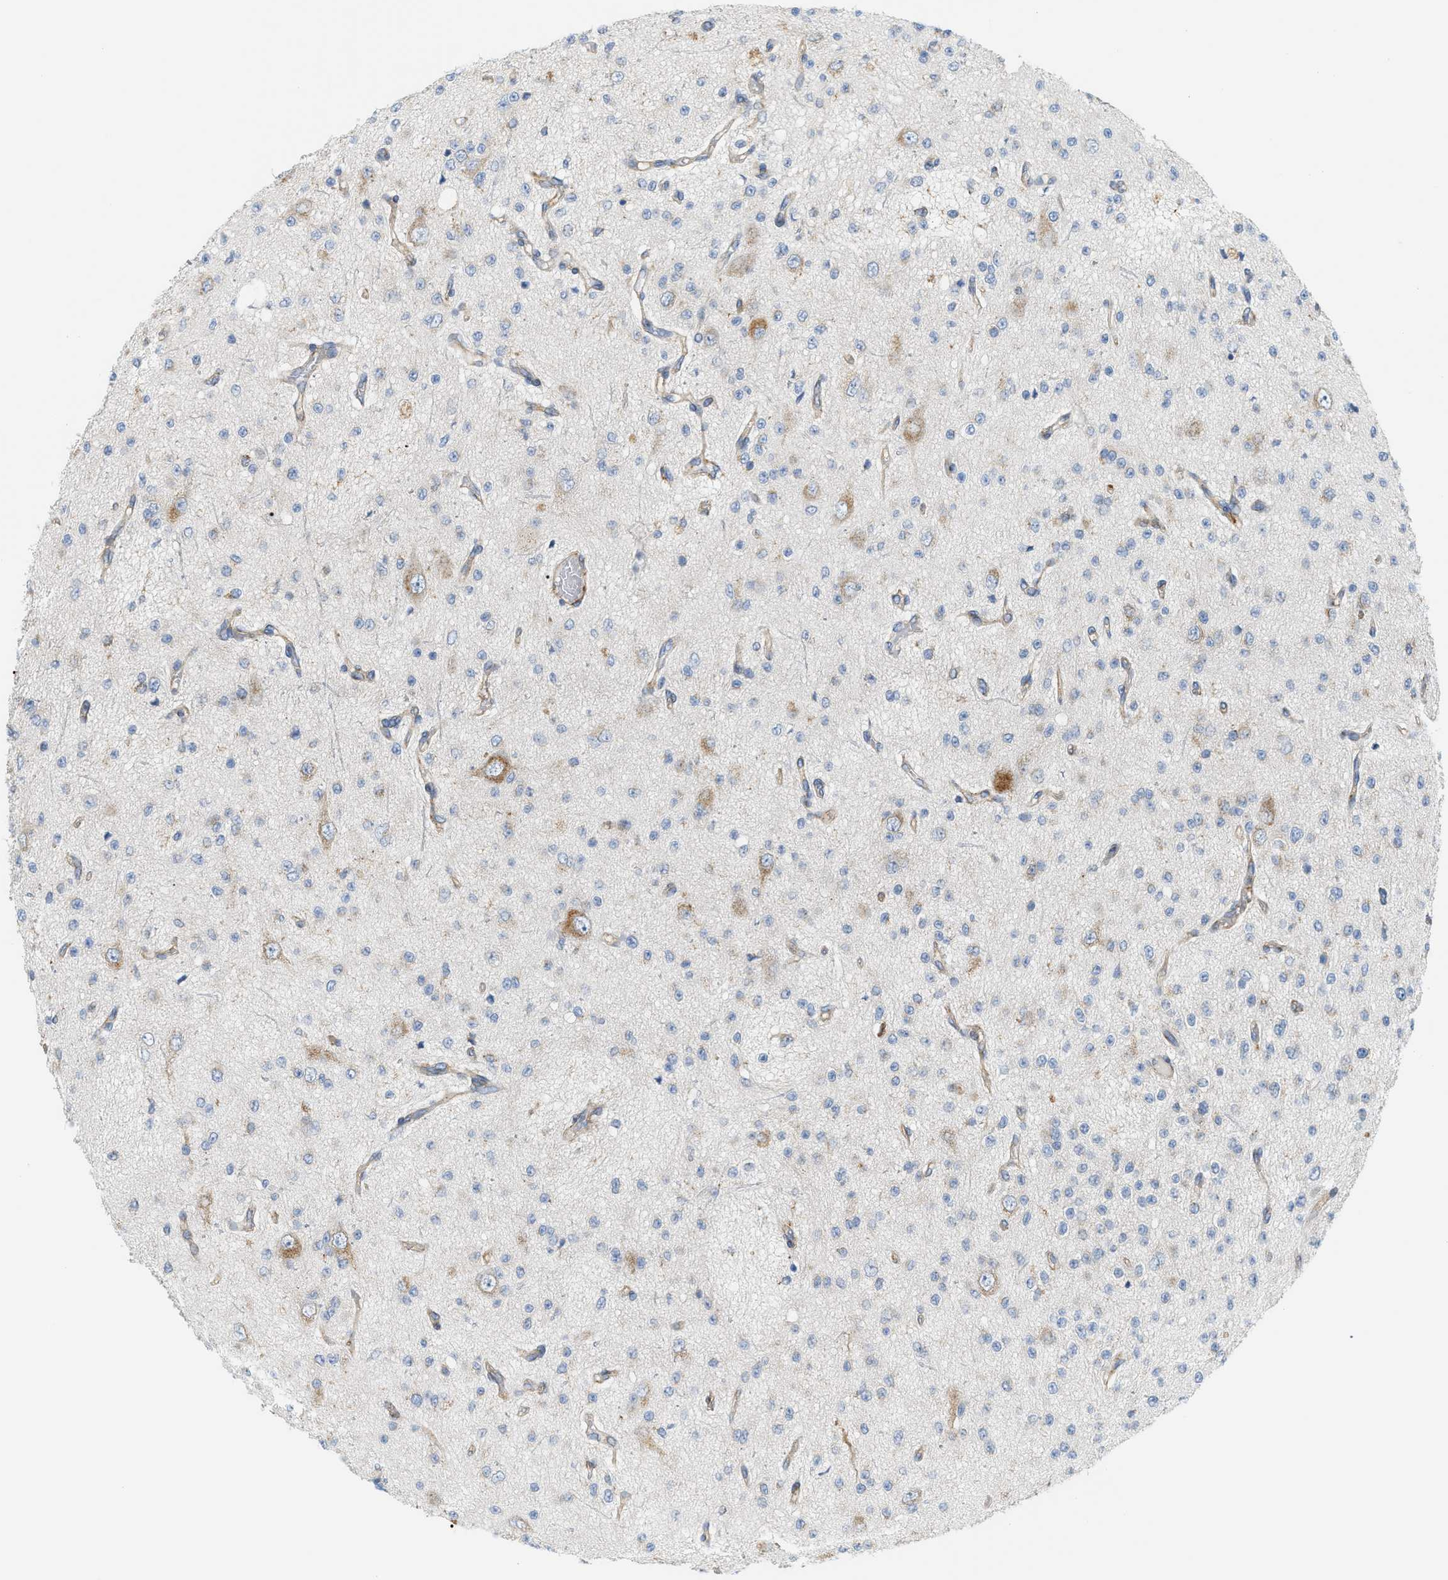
{"staining": {"intensity": "negative", "quantity": "none", "location": "none"}, "tissue": "glioma", "cell_type": "Tumor cells", "image_type": "cancer", "snomed": [{"axis": "morphology", "description": "Glioma, malignant, Low grade"}, {"axis": "topography", "description": "Brain"}], "caption": "Immunohistochemical staining of low-grade glioma (malignant) reveals no significant staining in tumor cells.", "gene": "LMBRD1", "patient": {"sex": "male", "age": 38}}